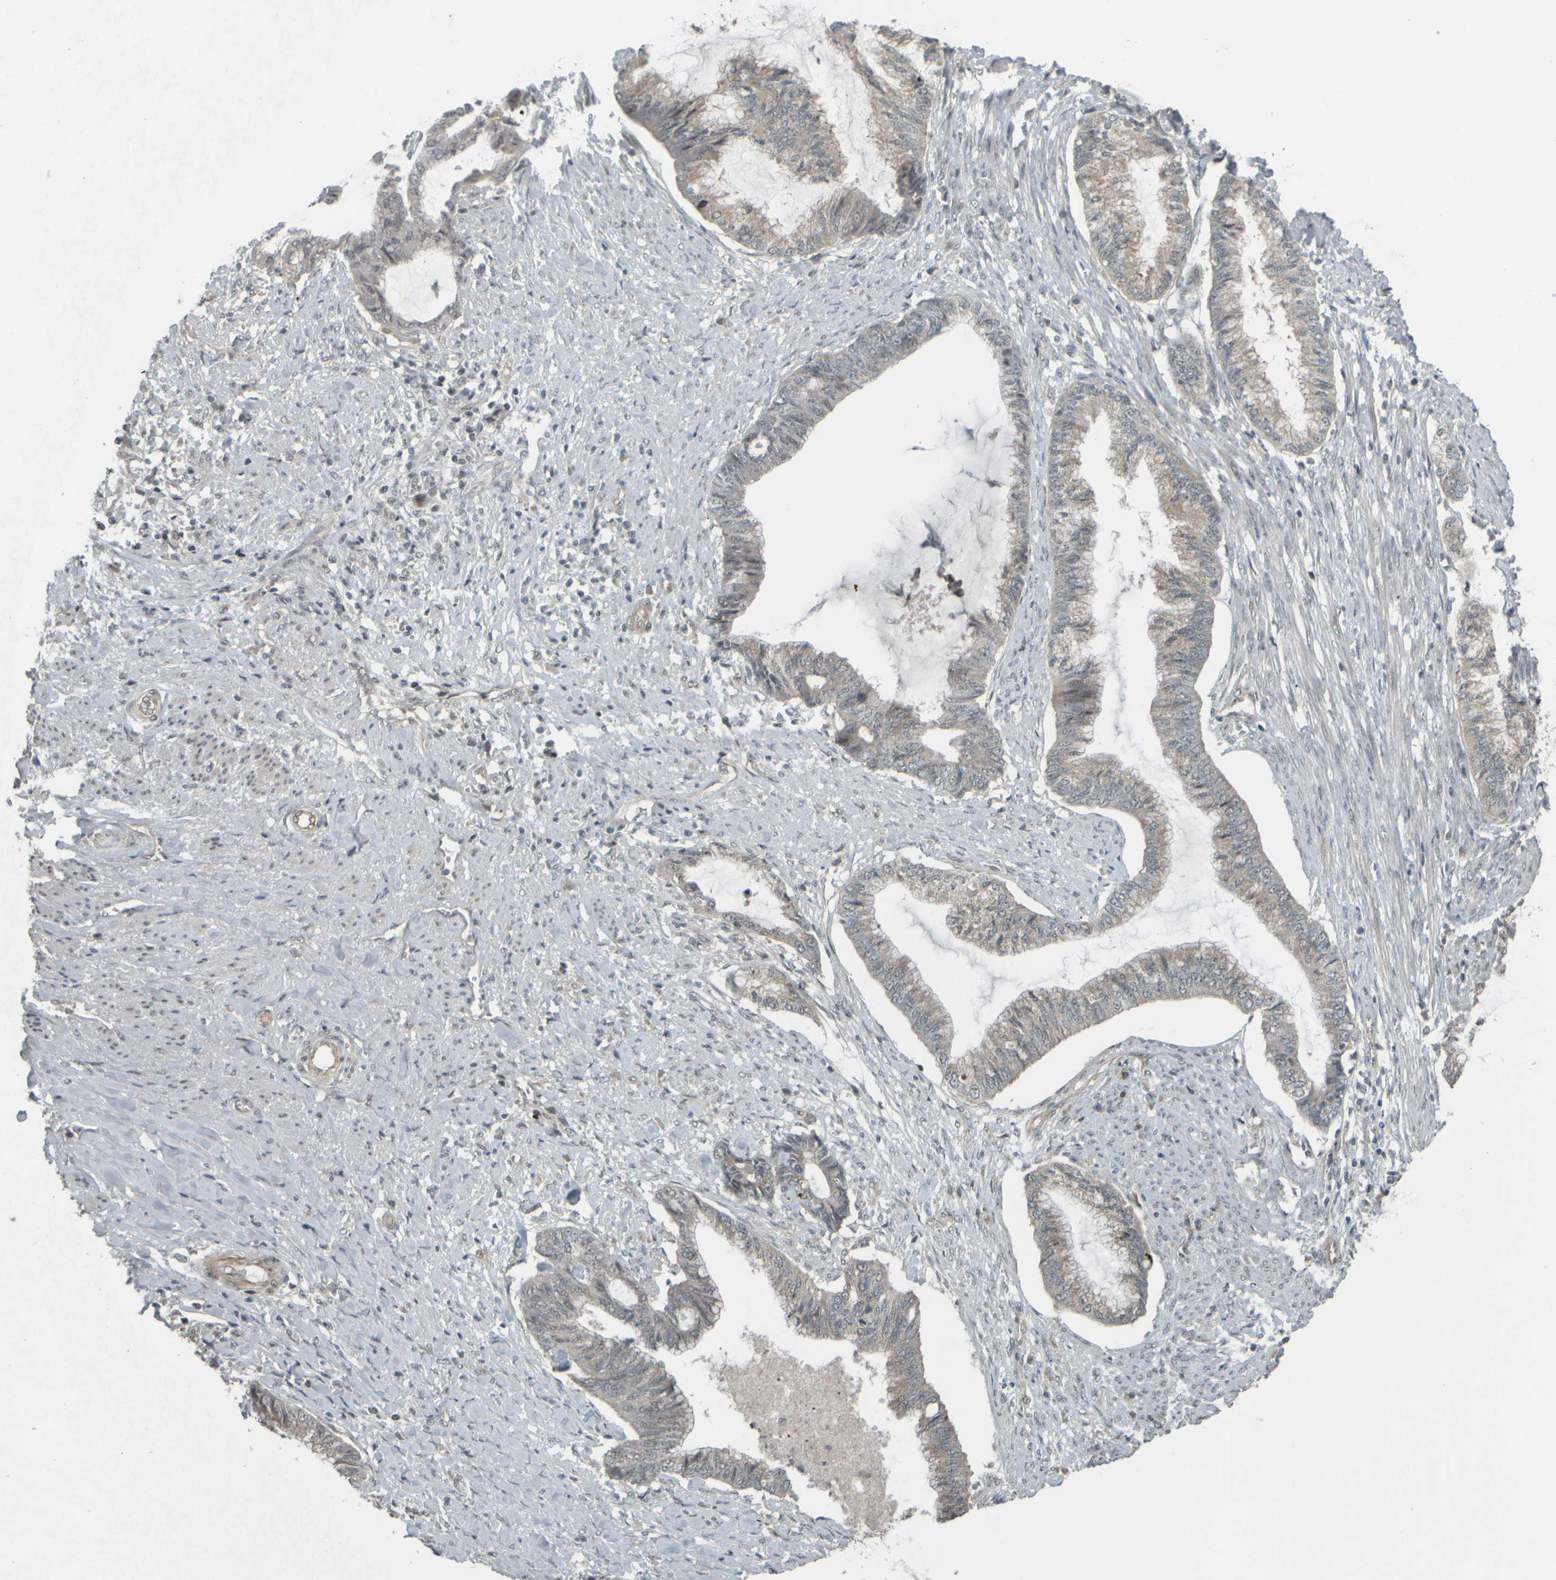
{"staining": {"intensity": "negative", "quantity": "none", "location": "none"}, "tissue": "endometrial cancer", "cell_type": "Tumor cells", "image_type": "cancer", "snomed": [{"axis": "morphology", "description": "Adenocarcinoma, NOS"}, {"axis": "topography", "description": "Endometrium"}], "caption": "DAB (3,3'-diaminobenzidine) immunohistochemical staining of human adenocarcinoma (endometrial) demonstrates no significant staining in tumor cells. Nuclei are stained in blue.", "gene": "NAPG", "patient": {"sex": "female", "age": 86}}